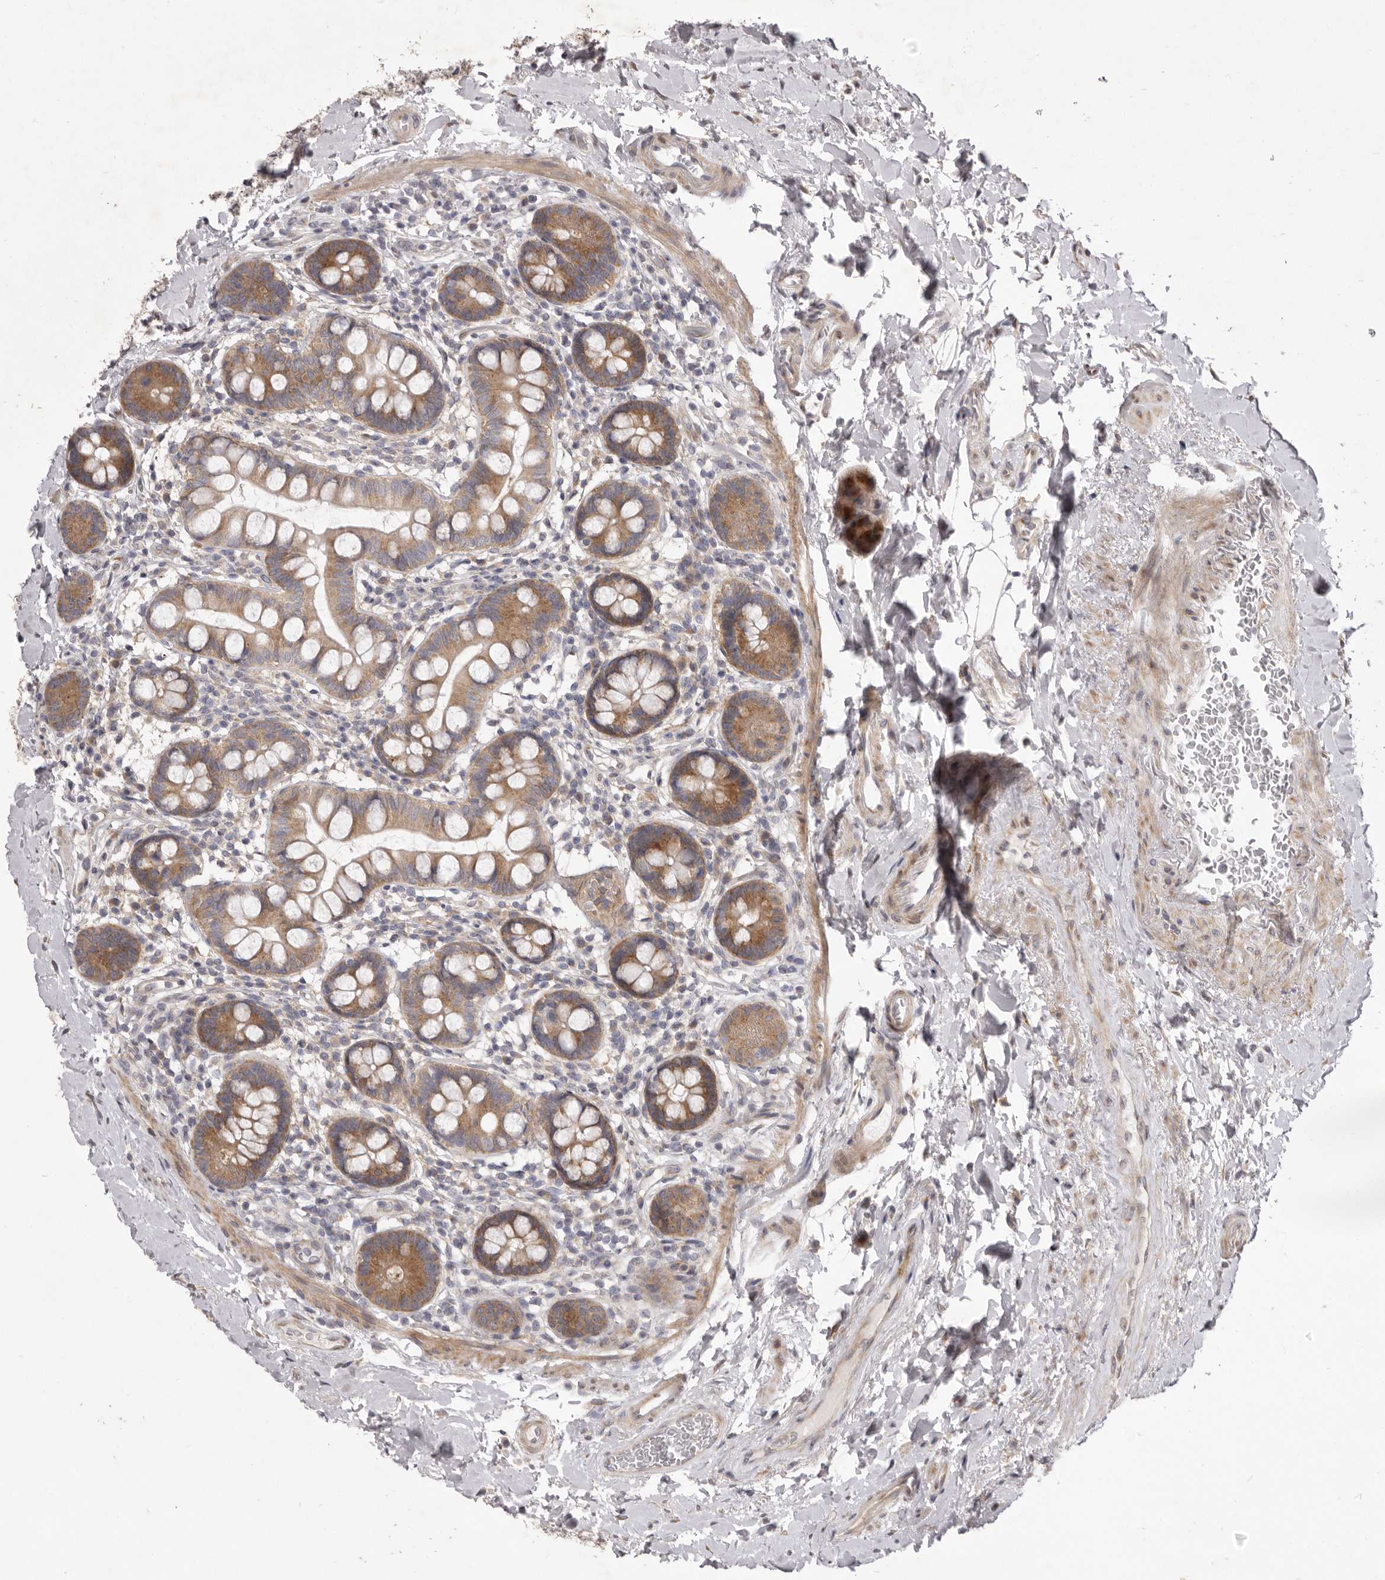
{"staining": {"intensity": "moderate", "quantity": ">75%", "location": "cytoplasmic/membranous"}, "tissue": "small intestine", "cell_type": "Glandular cells", "image_type": "normal", "snomed": [{"axis": "morphology", "description": "Normal tissue, NOS"}, {"axis": "topography", "description": "Small intestine"}], "caption": "IHC (DAB) staining of benign human small intestine demonstrates moderate cytoplasmic/membranous protein expression in about >75% of glandular cells.", "gene": "TBC1D8B", "patient": {"sex": "female", "age": 84}}